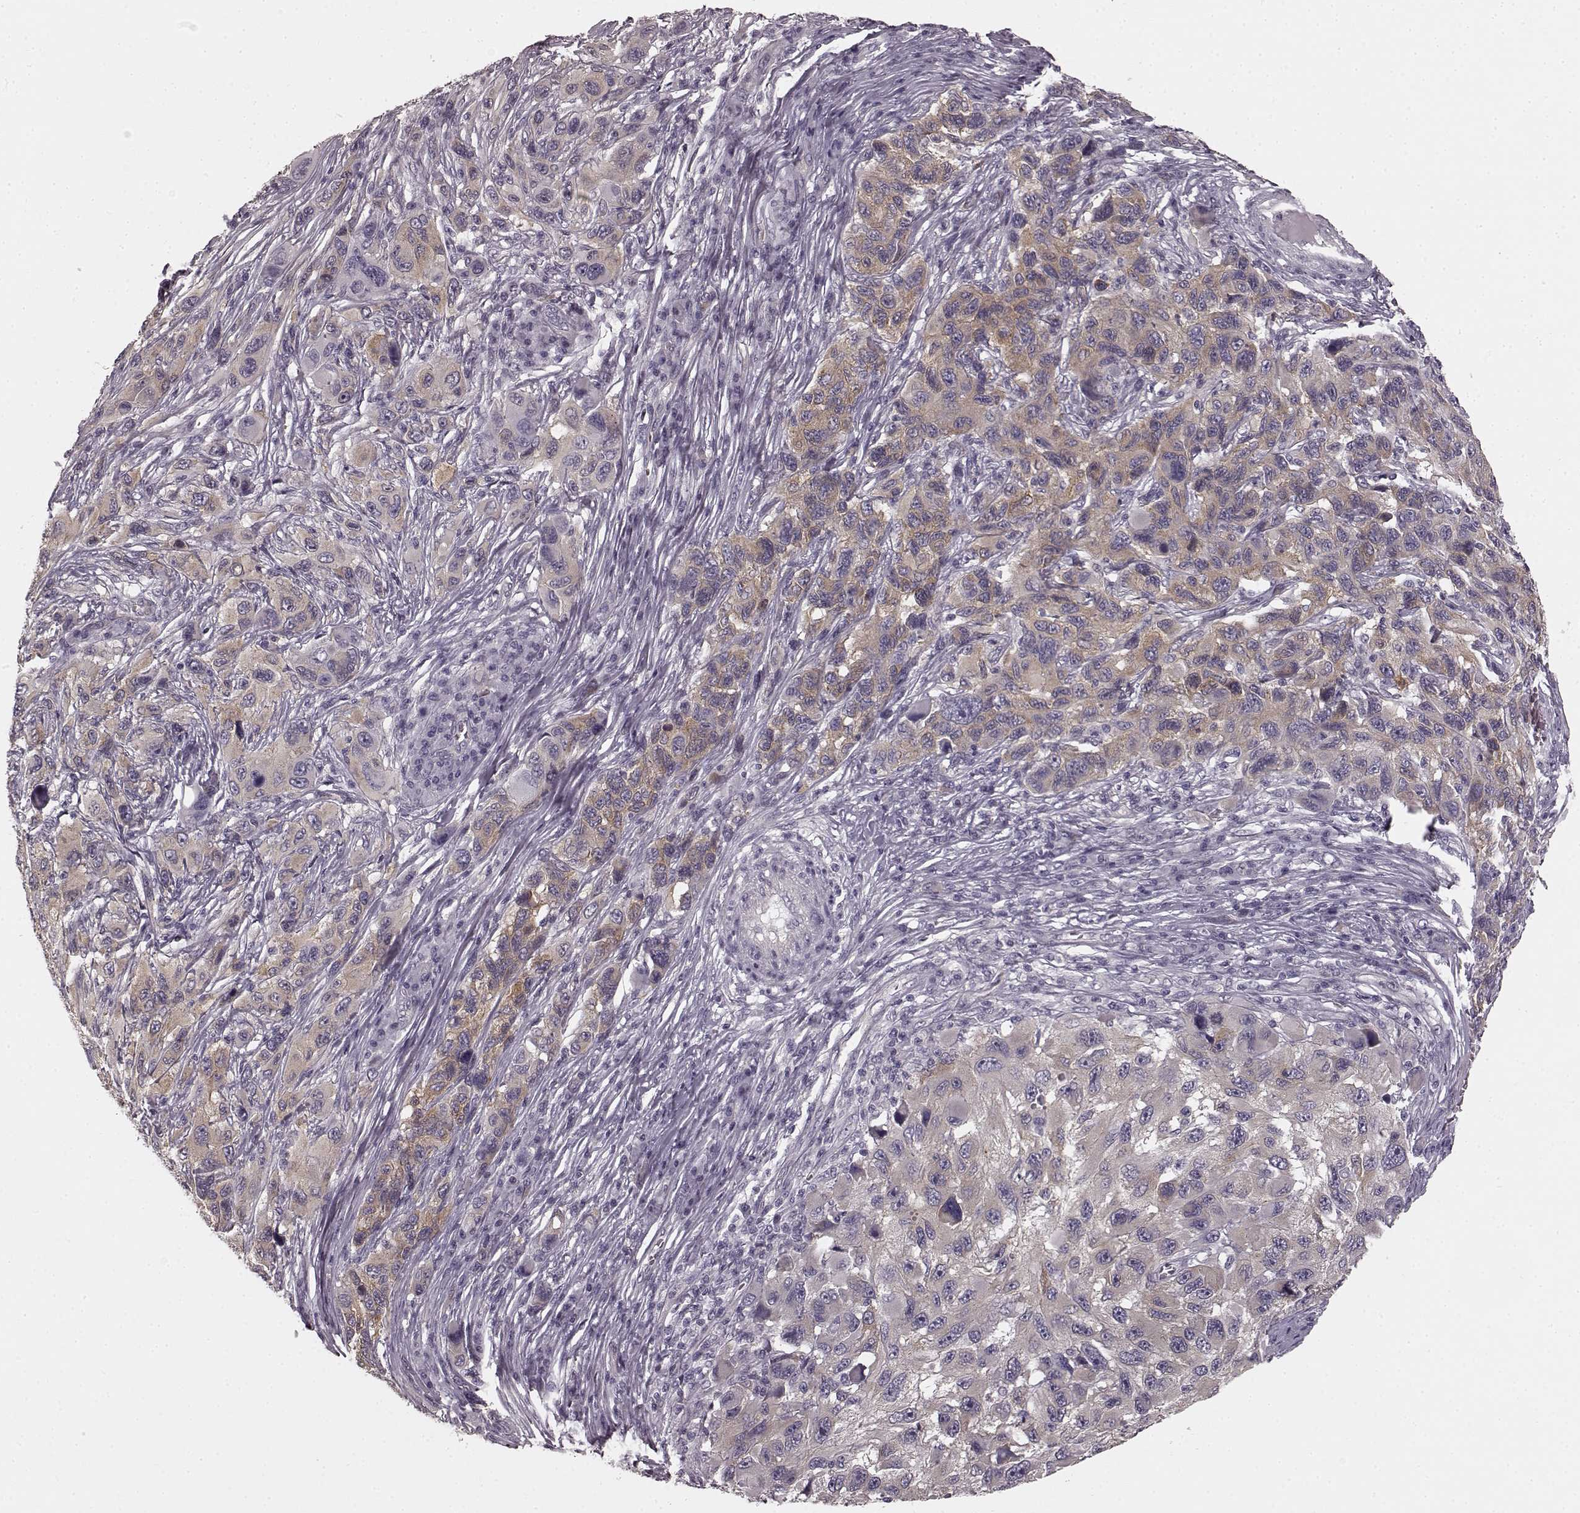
{"staining": {"intensity": "weak", "quantity": ">75%", "location": "cytoplasmic/membranous"}, "tissue": "melanoma", "cell_type": "Tumor cells", "image_type": "cancer", "snomed": [{"axis": "morphology", "description": "Malignant melanoma, NOS"}, {"axis": "topography", "description": "Skin"}], "caption": "IHC staining of melanoma, which exhibits low levels of weak cytoplasmic/membranous staining in about >75% of tumor cells indicating weak cytoplasmic/membranous protein positivity. The staining was performed using DAB (3,3'-diaminobenzidine) (brown) for protein detection and nuclei were counterstained in hematoxylin (blue).", "gene": "PRKCE", "patient": {"sex": "male", "age": 53}}